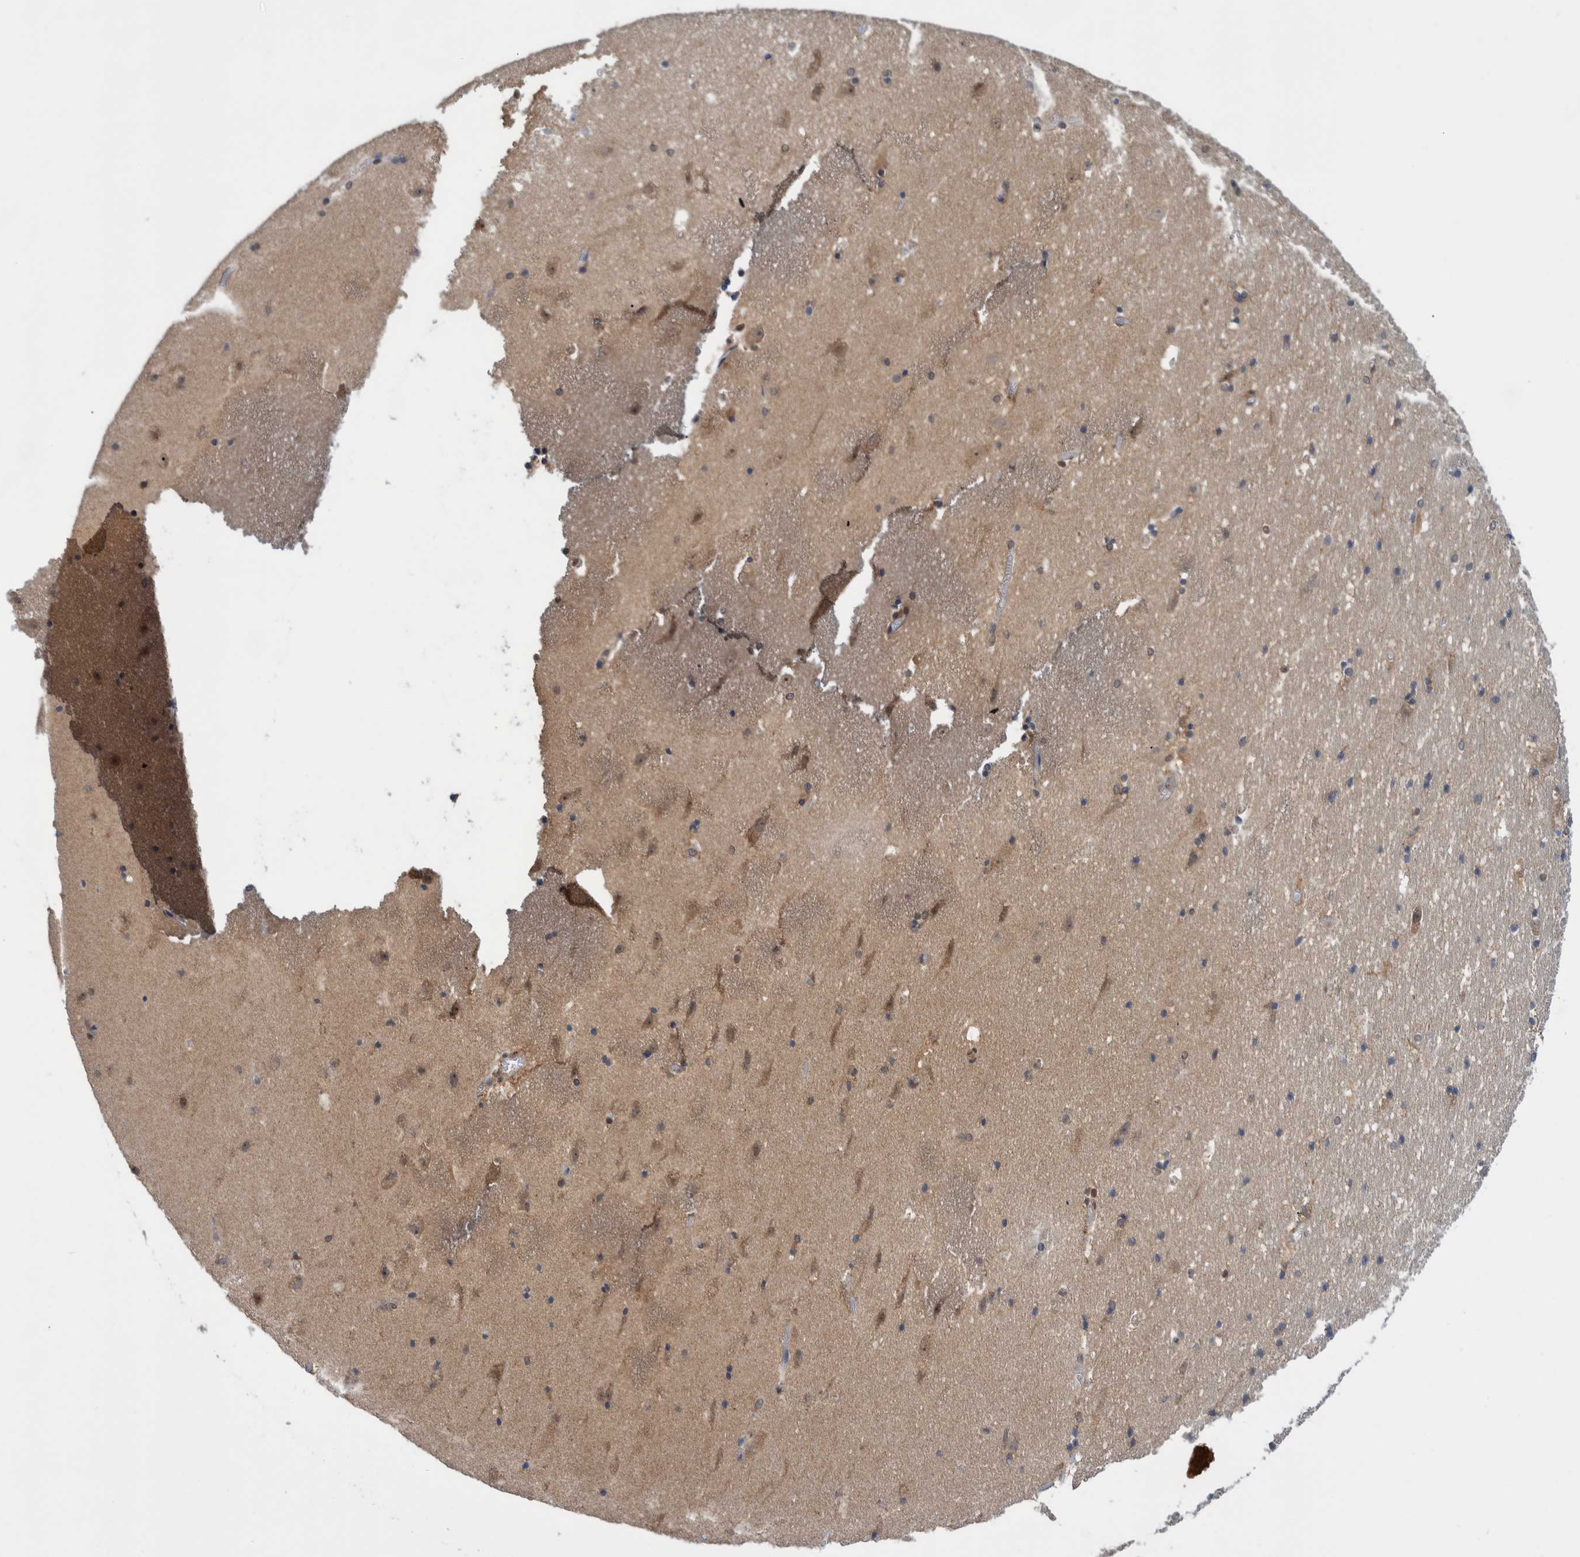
{"staining": {"intensity": "weak", "quantity": "<25%", "location": "cytoplasmic/membranous"}, "tissue": "hippocampus", "cell_type": "Glial cells", "image_type": "normal", "snomed": [{"axis": "morphology", "description": "Normal tissue, NOS"}, {"axis": "topography", "description": "Hippocampus"}], "caption": "IHC of unremarkable human hippocampus reveals no expression in glial cells.", "gene": "PLPBP", "patient": {"sex": "male", "age": 45}}